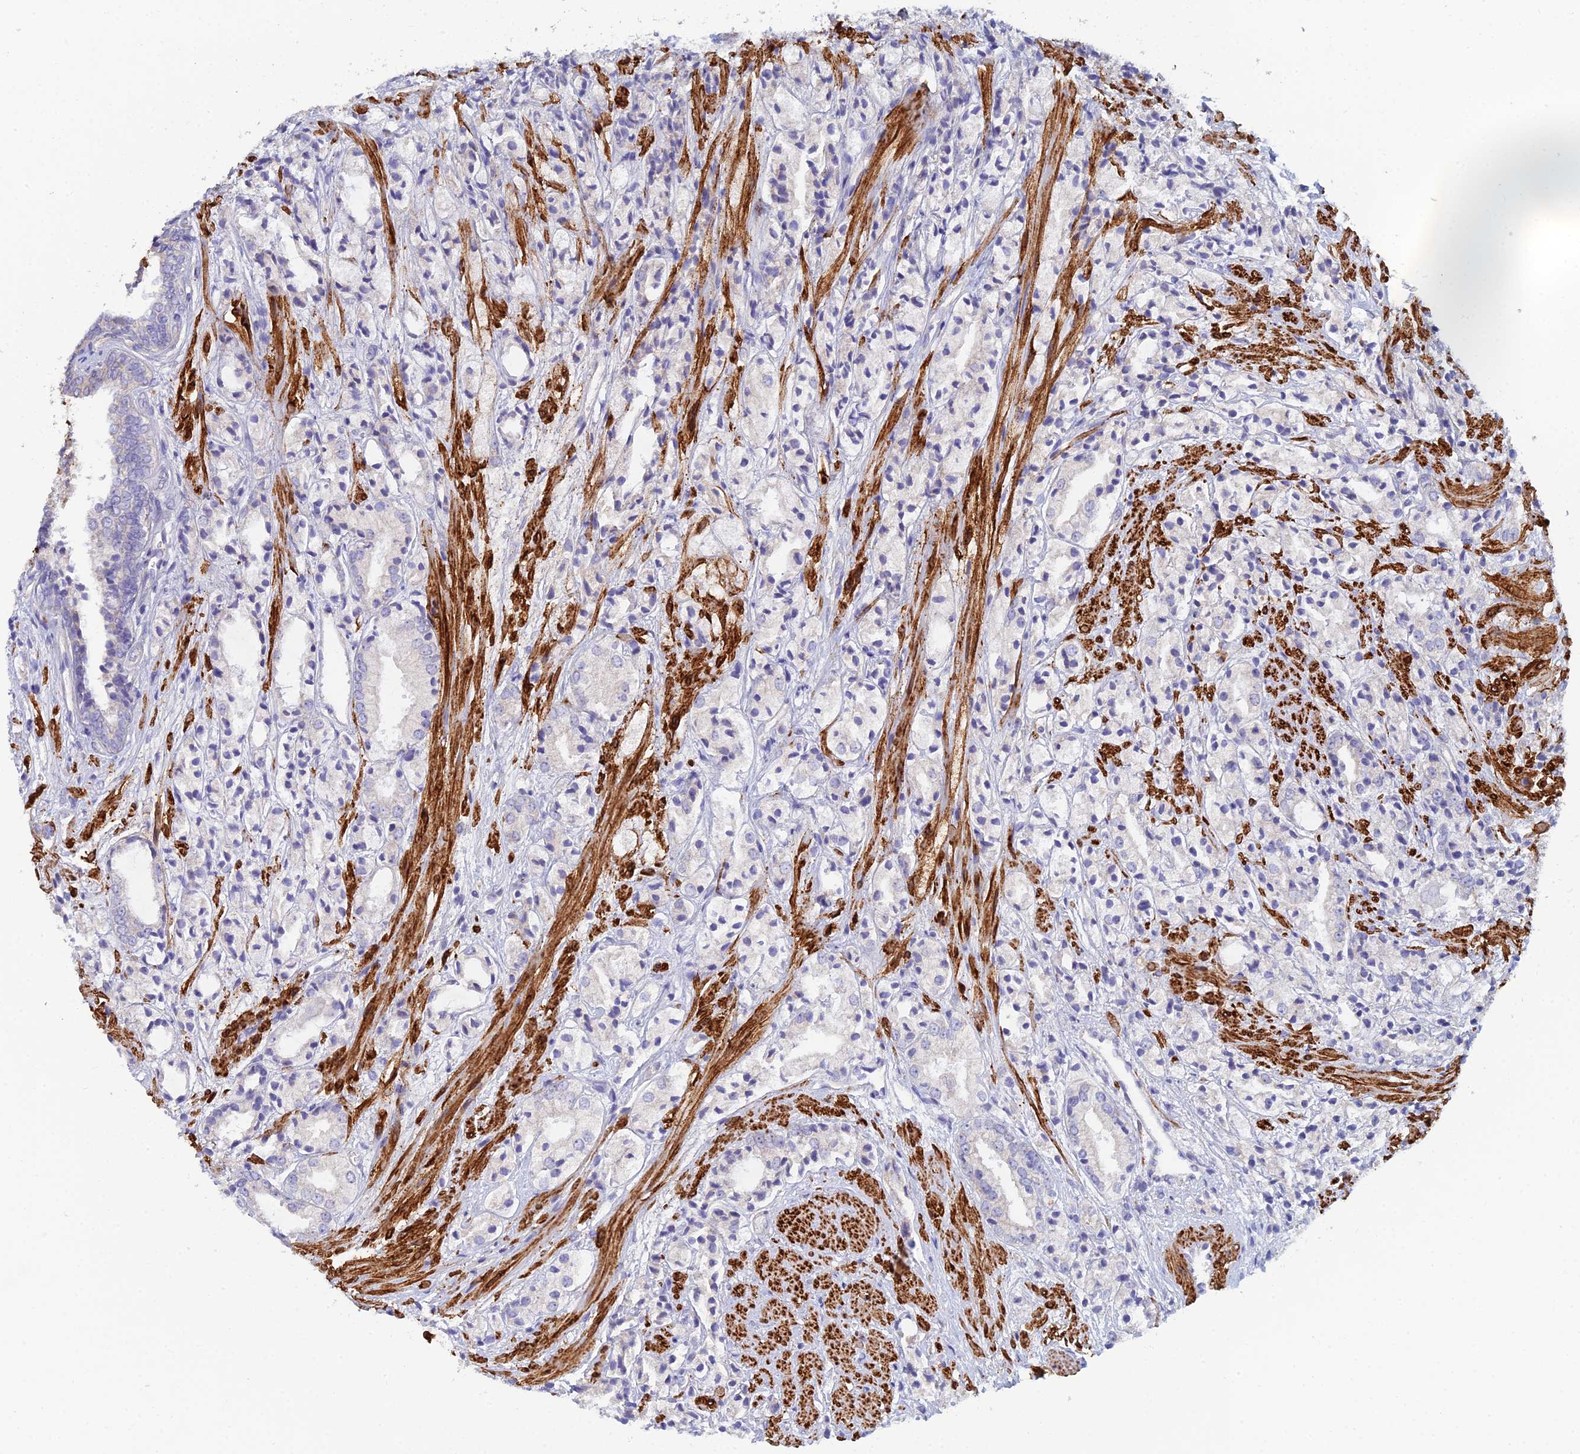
{"staining": {"intensity": "negative", "quantity": "none", "location": "none"}, "tissue": "prostate cancer", "cell_type": "Tumor cells", "image_type": "cancer", "snomed": [{"axis": "morphology", "description": "Adenocarcinoma, High grade"}, {"axis": "topography", "description": "Prostate"}], "caption": "Tumor cells show no significant protein expression in prostate adenocarcinoma (high-grade).", "gene": "PCDHA8", "patient": {"sex": "male", "age": 50}}